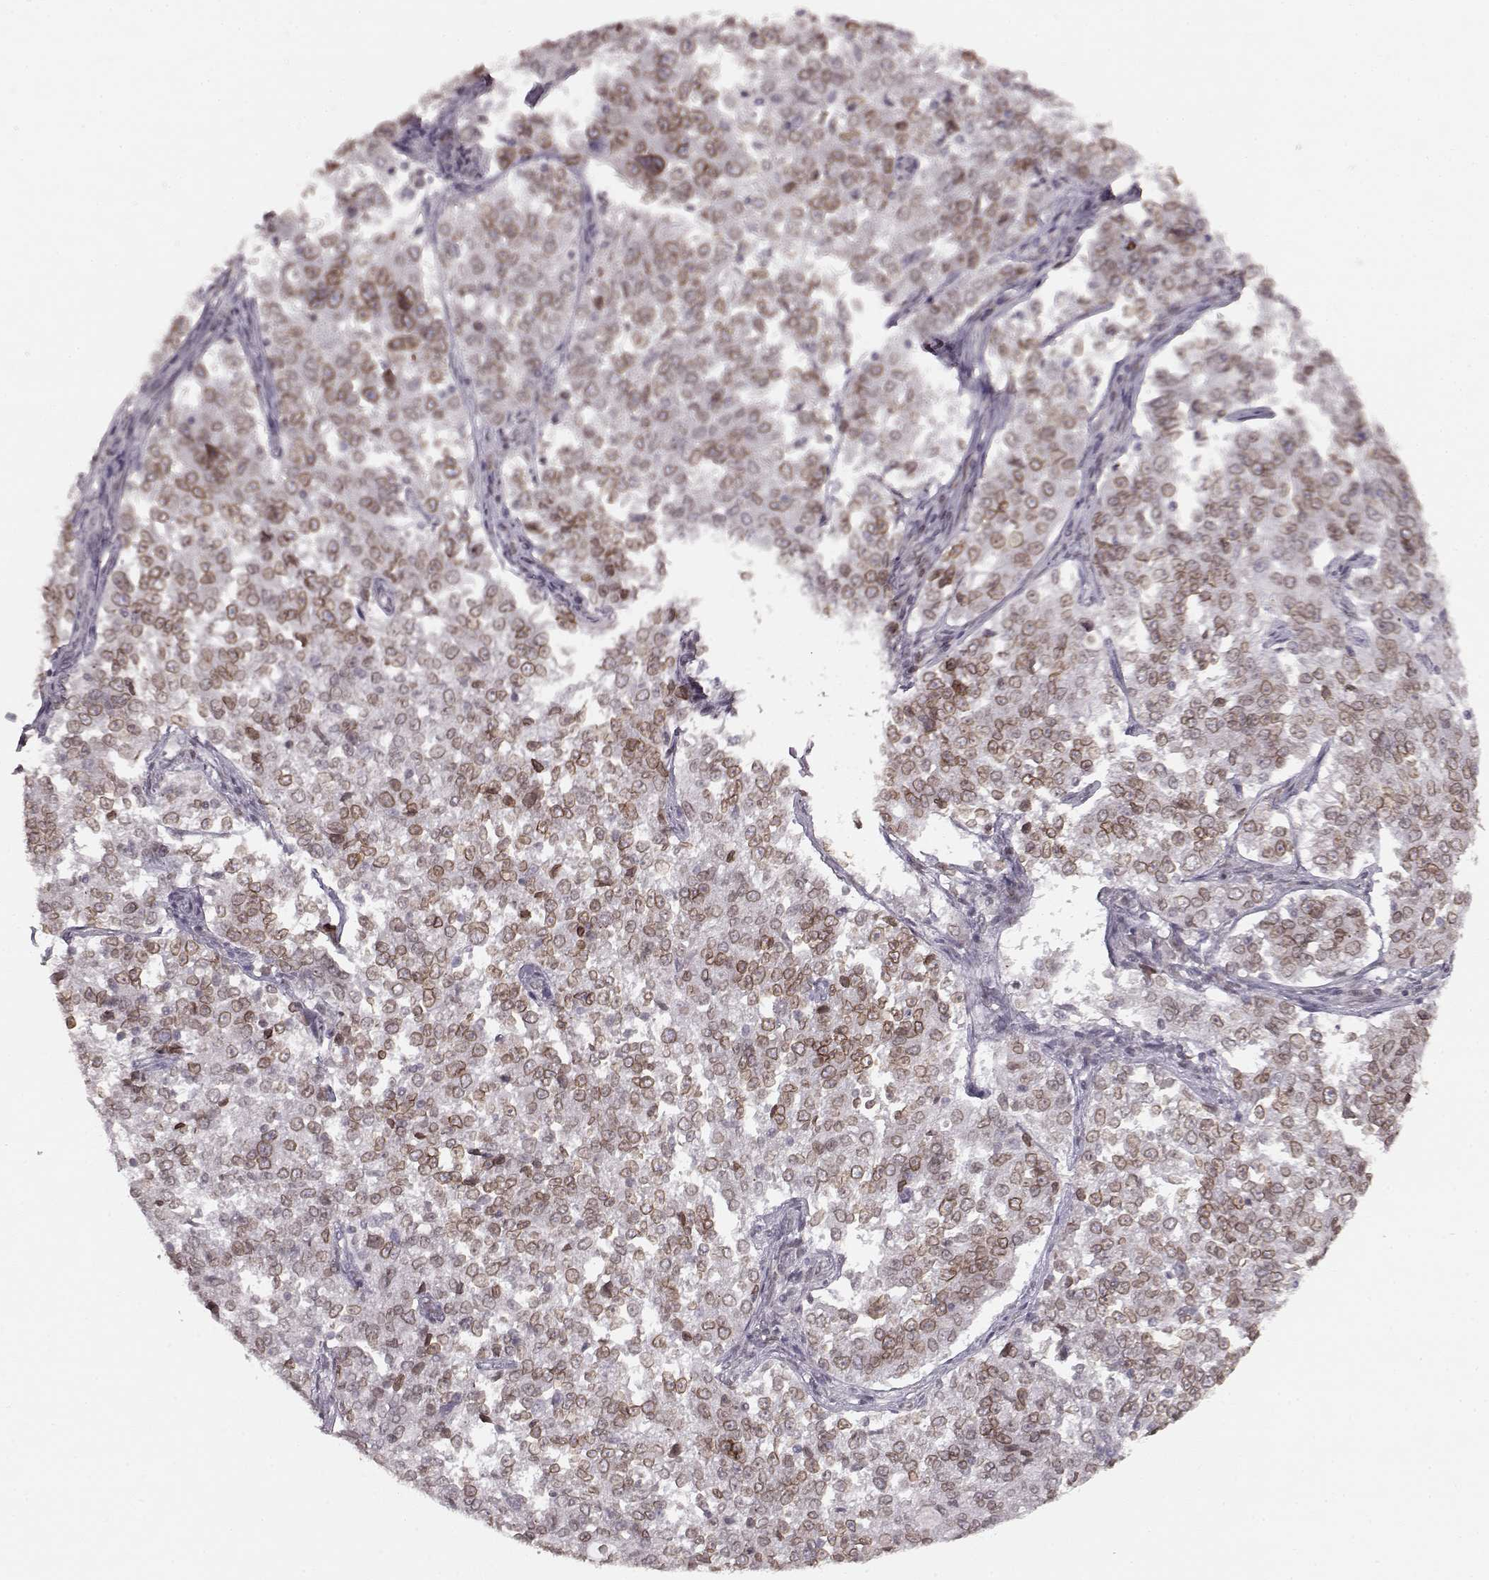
{"staining": {"intensity": "moderate", "quantity": ">75%", "location": "cytoplasmic/membranous,nuclear"}, "tissue": "endometrial cancer", "cell_type": "Tumor cells", "image_type": "cancer", "snomed": [{"axis": "morphology", "description": "Adenocarcinoma, NOS"}, {"axis": "topography", "description": "Endometrium"}], "caption": "Endometrial cancer (adenocarcinoma) stained for a protein (brown) demonstrates moderate cytoplasmic/membranous and nuclear positive positivity in approximately >75% of tumor cells.", "gene": "DCAF12", "patient": {"sex": "female", "age": 43}}